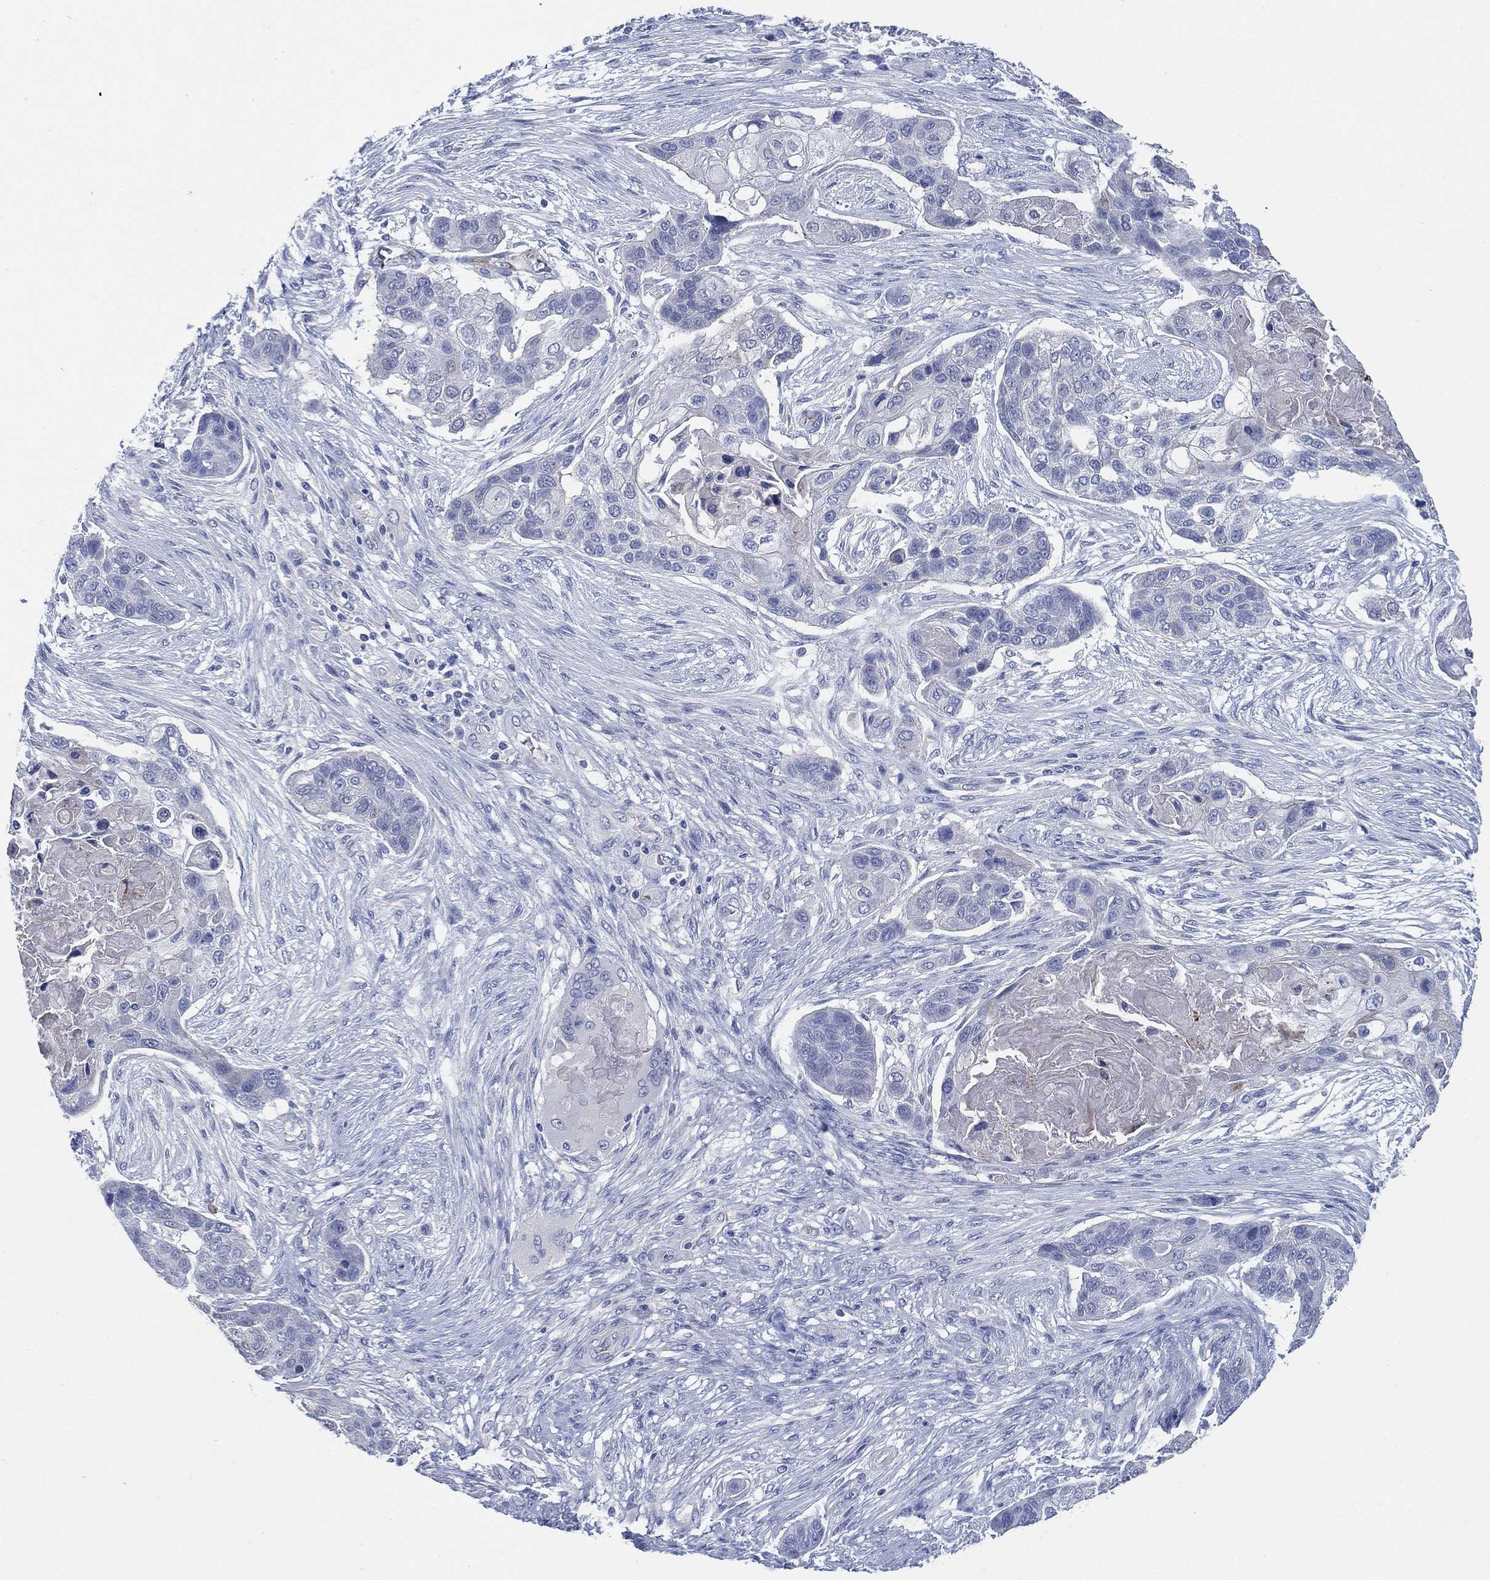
{"staining": {"intensity": "negative", "quantity": "none", "location": "none"}, "tissue": "lung cancer", "cell_type": "Tumor cells", "image_type": "cancer", "snomed": [{"axis": "morphology", "description": "Squamous cell carcinoma, NOS"}, {"axis": "topography", "description": "Lung"}], "caption": "Immunohistochemical staining of squamous cell carcinoma (lung) reveals no significant positivity in tumor cells. (Stains: DAB immunohistochemistry with hematoxylin counter stain, Microscopy: brightfield microscopy at high magnification).", "gene": "C5orf46", "patient": {"sex": "male", "age": 69}}